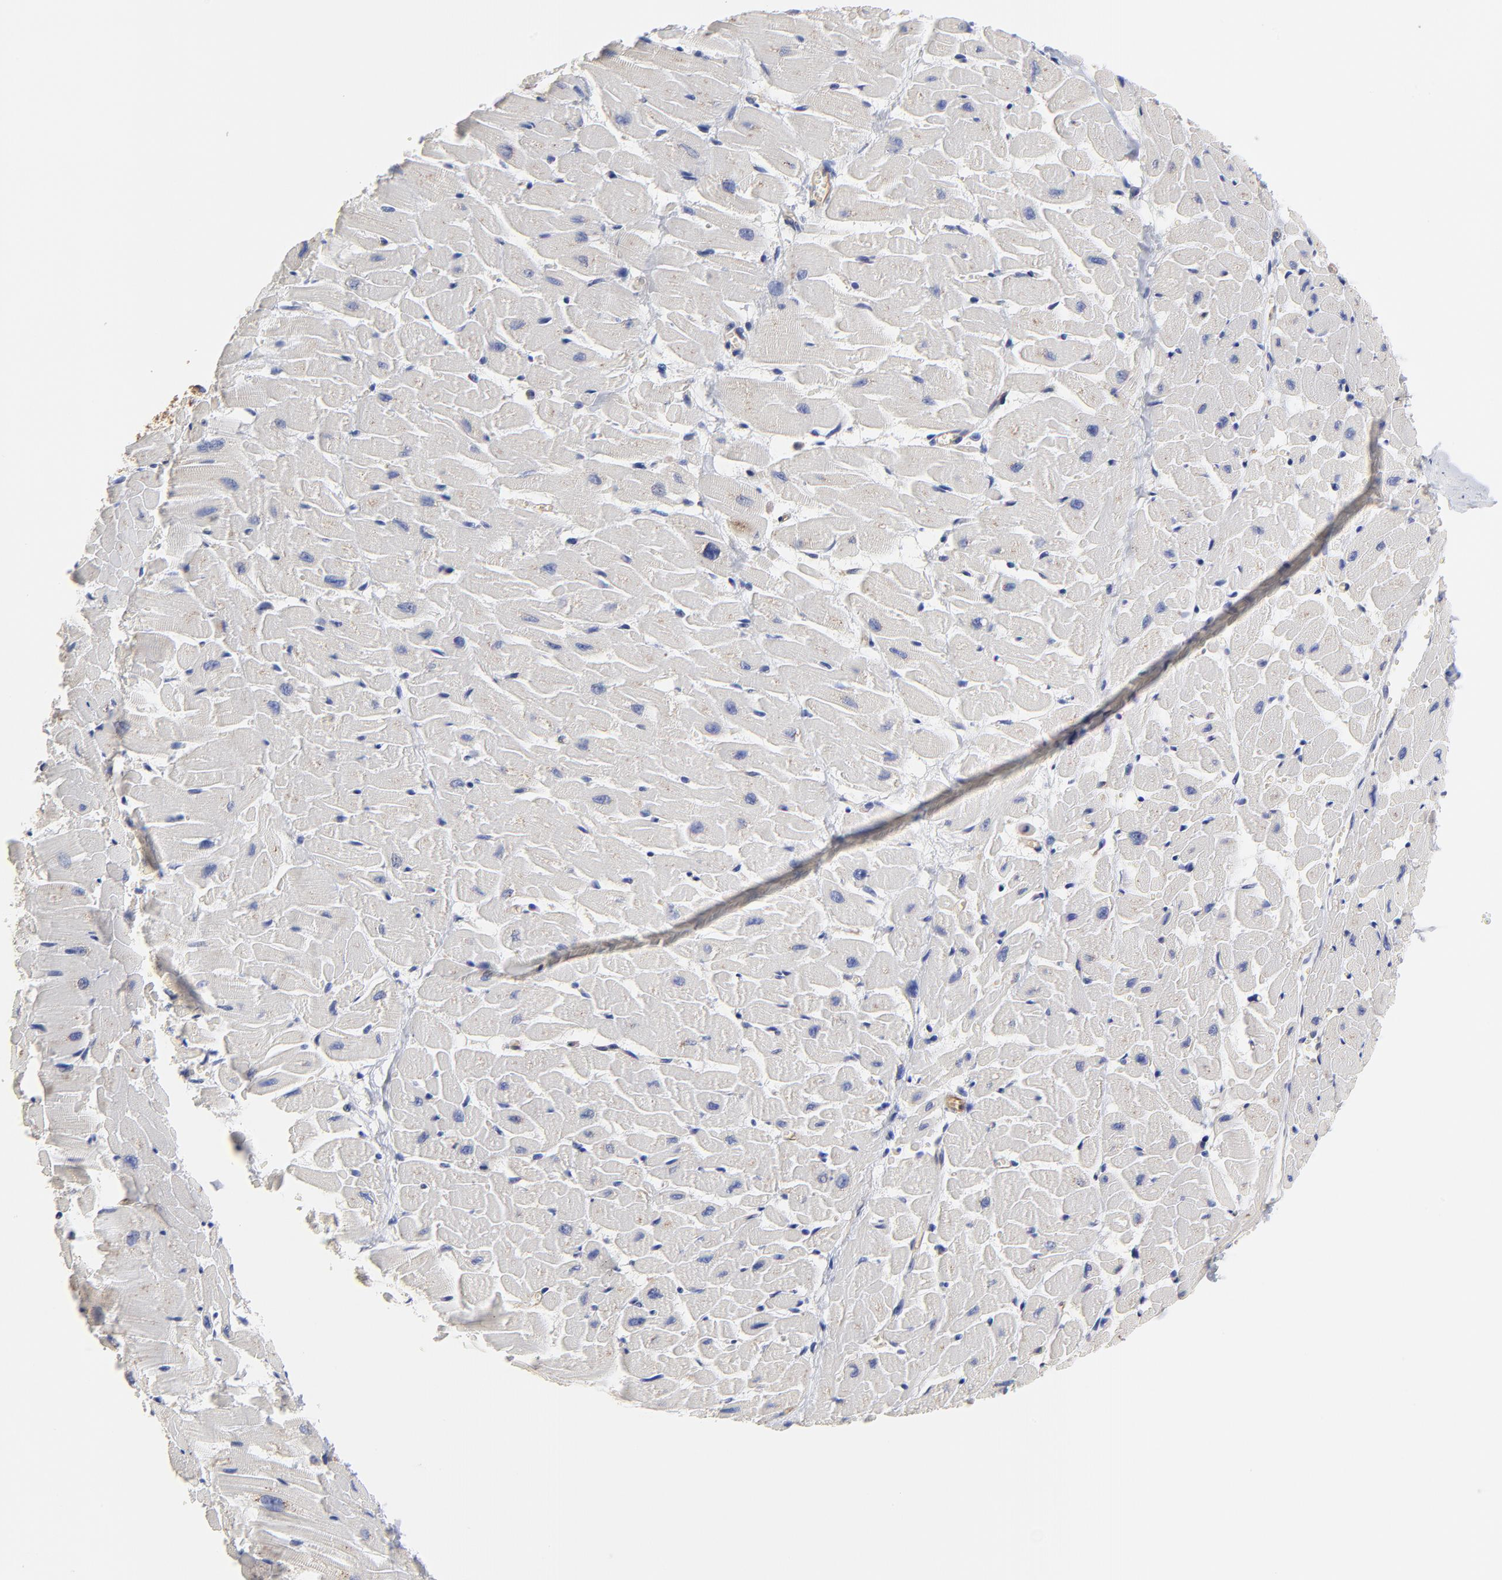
{"staining": {"intensity": "negative", "quantity": "none", "location": "none"}, "tissue": "heart muscle", "cell_type": "Cardiomyocytes", "image_type": "normal", "snomed": [{"axis": "morphology", "description": "Normal tissue, NOS"}, {"axis": "topography", "description": "Heart"}], "caption": "The image demonstrates no staining of cardiomyocytes in normal heart muscle.", "gene": "FBXL2", "patient": {"sex": "female", "age": 19}}